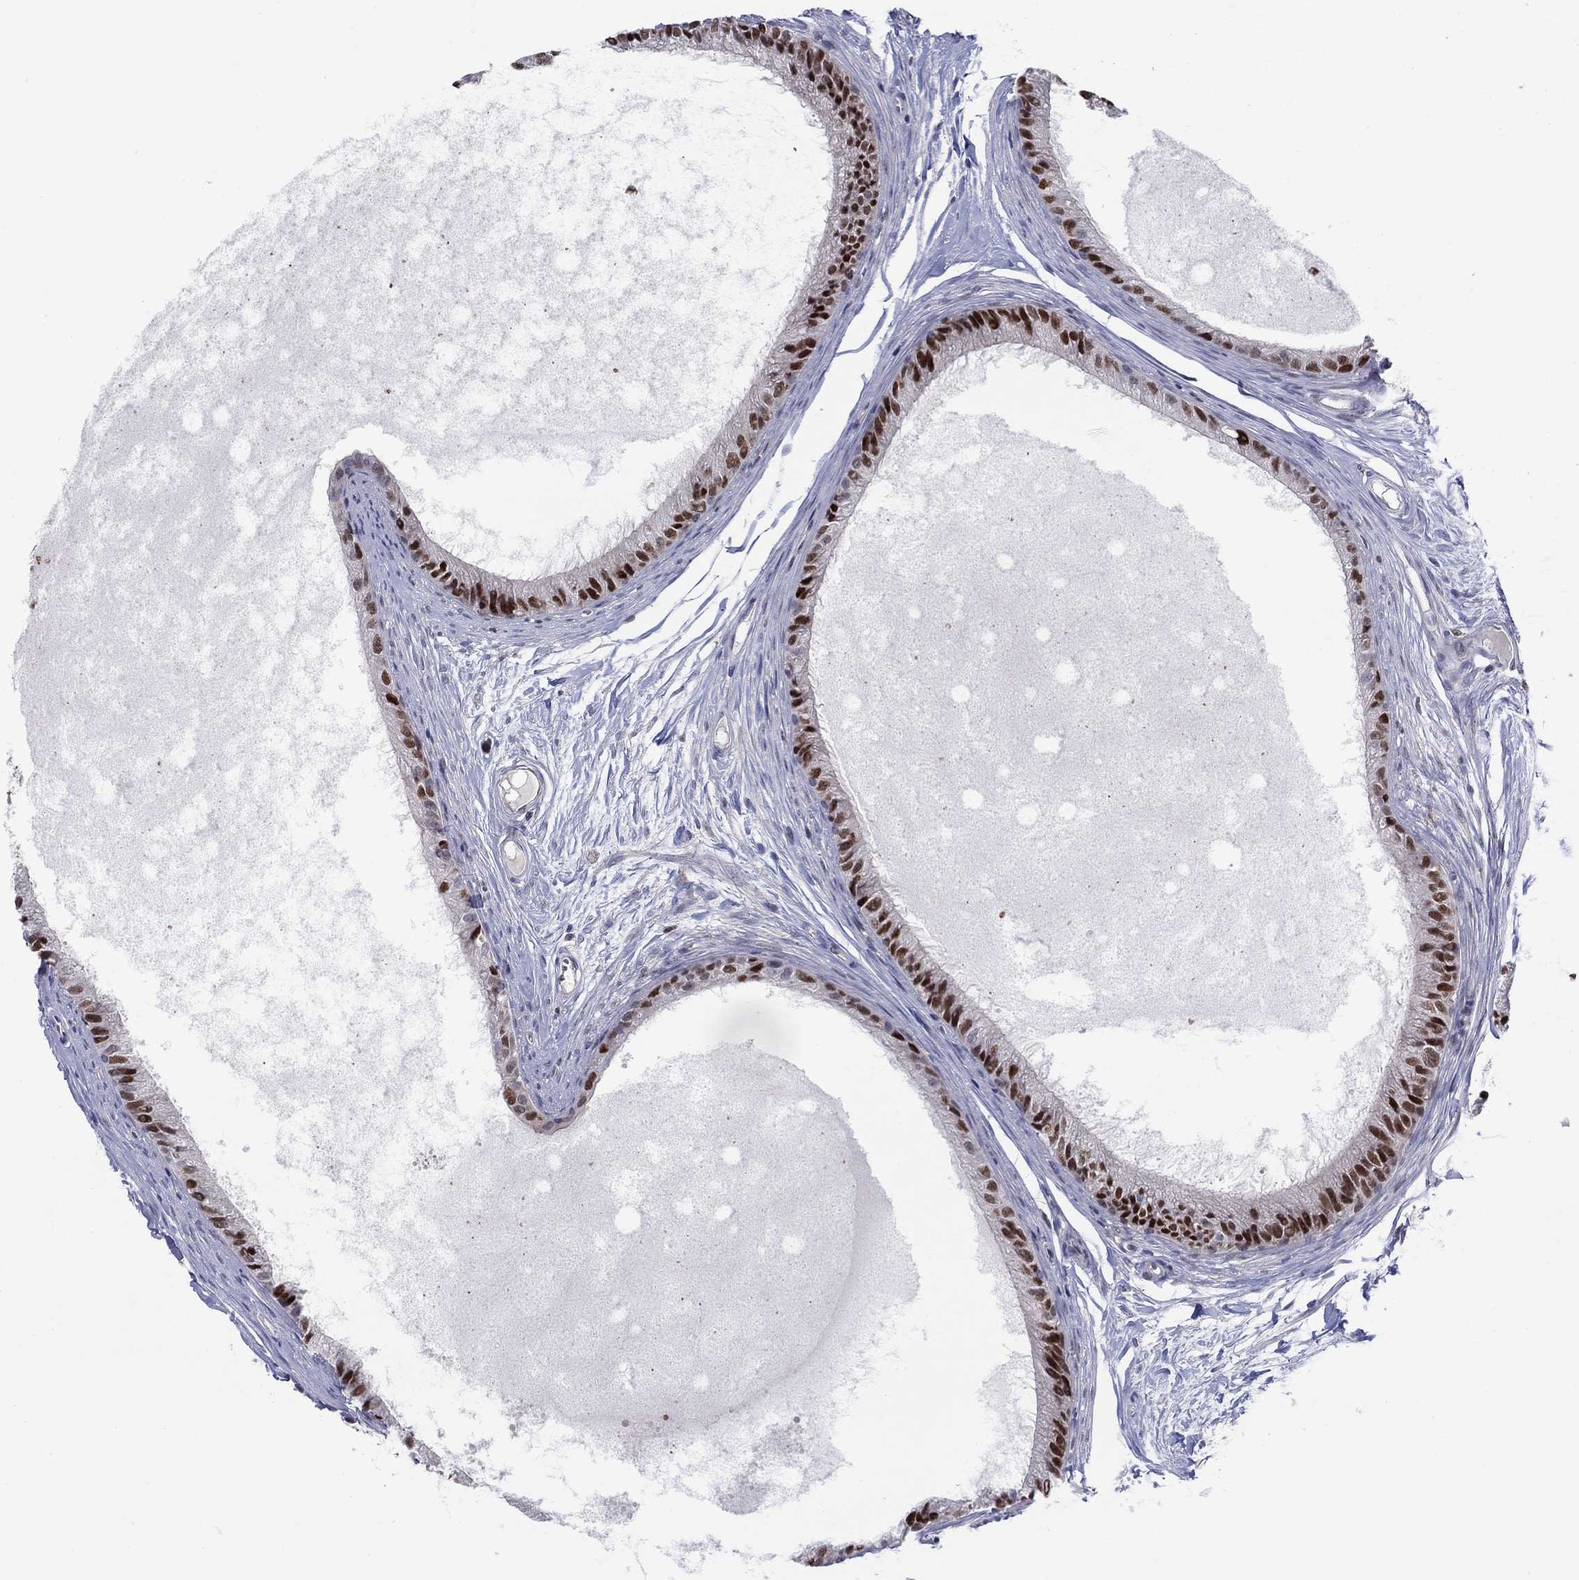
{"staining": {"intensity": "strong", "quantity": "25%-75%", "location": "nuclear"}, "tissue": "epididymis", "cell_type": "Glandular cells", "image_type": "normal", "snomed": [{"axis": "morphology", "description": "Normal tissue, NOS"}, {"axis": "topography", "description": "Epididymis"}], "caption": "Strong nuclear staining is present in about 25%-75% of glandular cells in normal epididymis.", "gene": "ZNHIT3", "patient": {"sex": "male", "age": 51}}